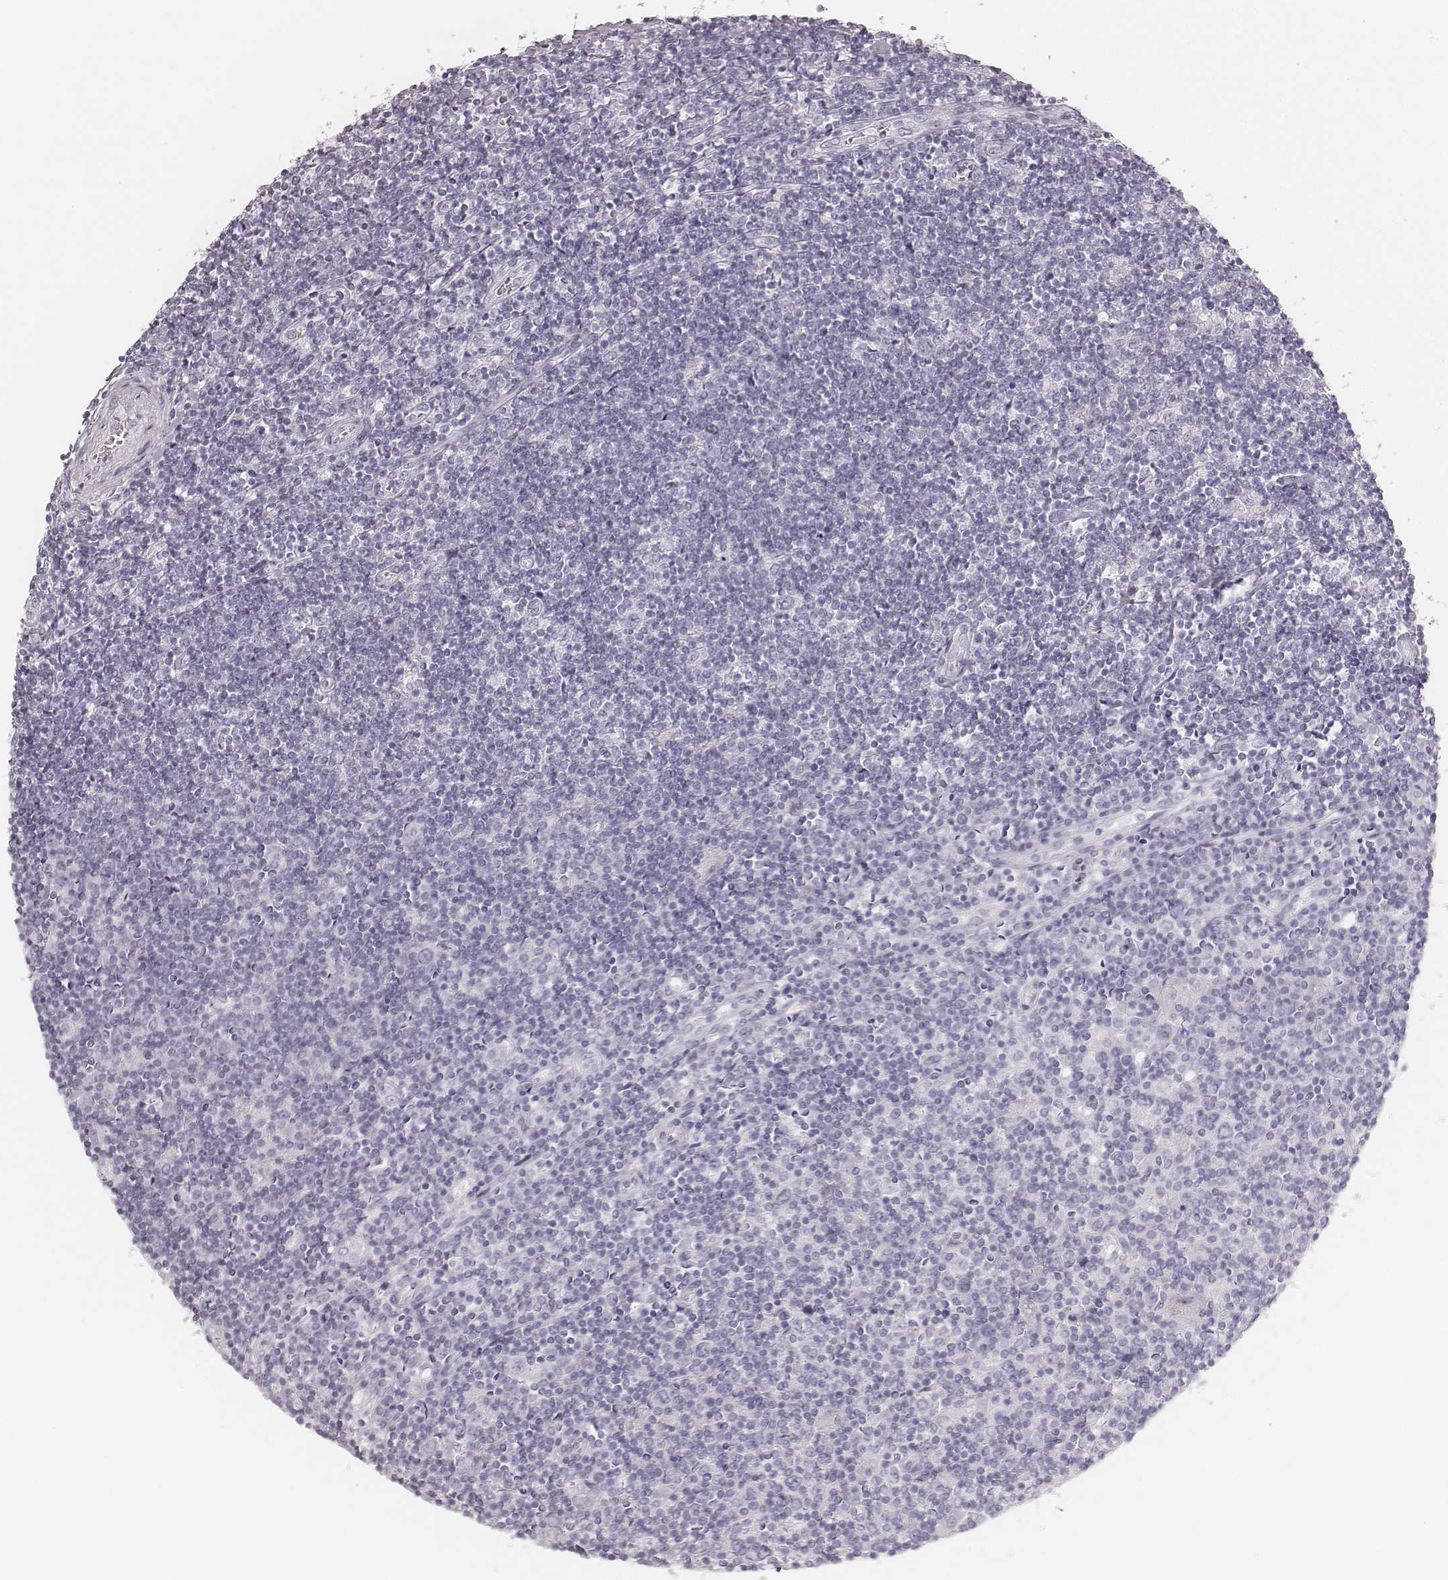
{"staining": {"intensity": "negative", "quantity": "none", "location": "none"}, "tissue": "lymphoma", "cell_type": "Tumor cells", "image_type": "cancer", "snomed": [{"axis": "morphology", "description": "Hodgkin's disease, NOS"}, {"axis": "topography", "description": "Lymph node"}], "caption": "IHC image of human lymphoma stained for a protein (brown), which demonstrates no expression in tumor cells.", "gene": "KRT82", "patient": {"sex": "male", "age": 40}}